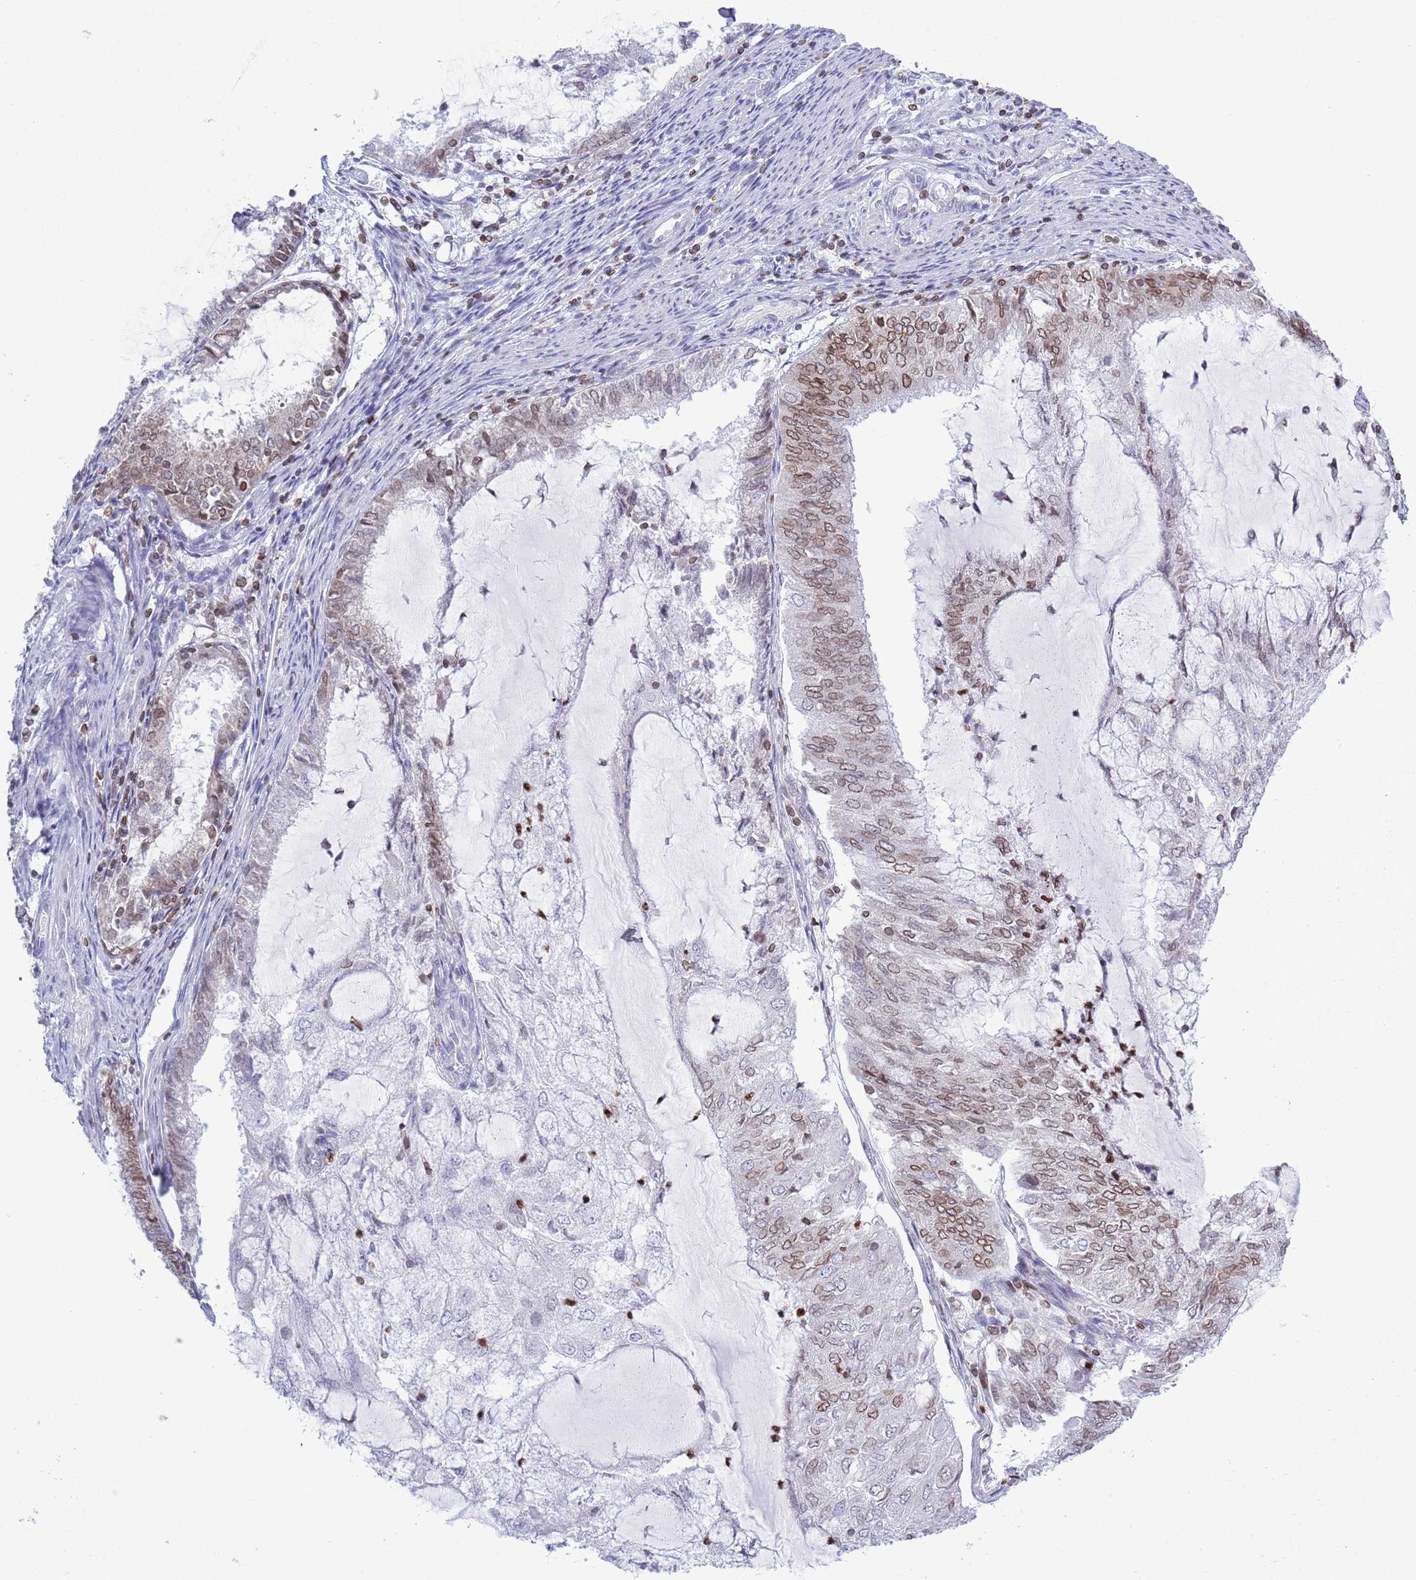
{"staining": {"intensity": "moderate", "quantity": "25%-75%", "location": "cytoplasmic/membranous,nuclear"}, "tissue": "endometrial cancer", "cell_type": "Tumor cells", "image_type": "cancer", "snomed": [{"axis": "morphology", "description": "Adenocarcinoma, NOS"}, {"axis": "topography", "description": "Endometrium"}], "caption": "A medium amount of moderate cytoplasmic/membranous and nuclear expression is present in approximately 25%-75% of tumor cells in endometrial adenocarcinoma tissue.", "gene": "LBR", "patient": {"sex": "female", "age": 81}}